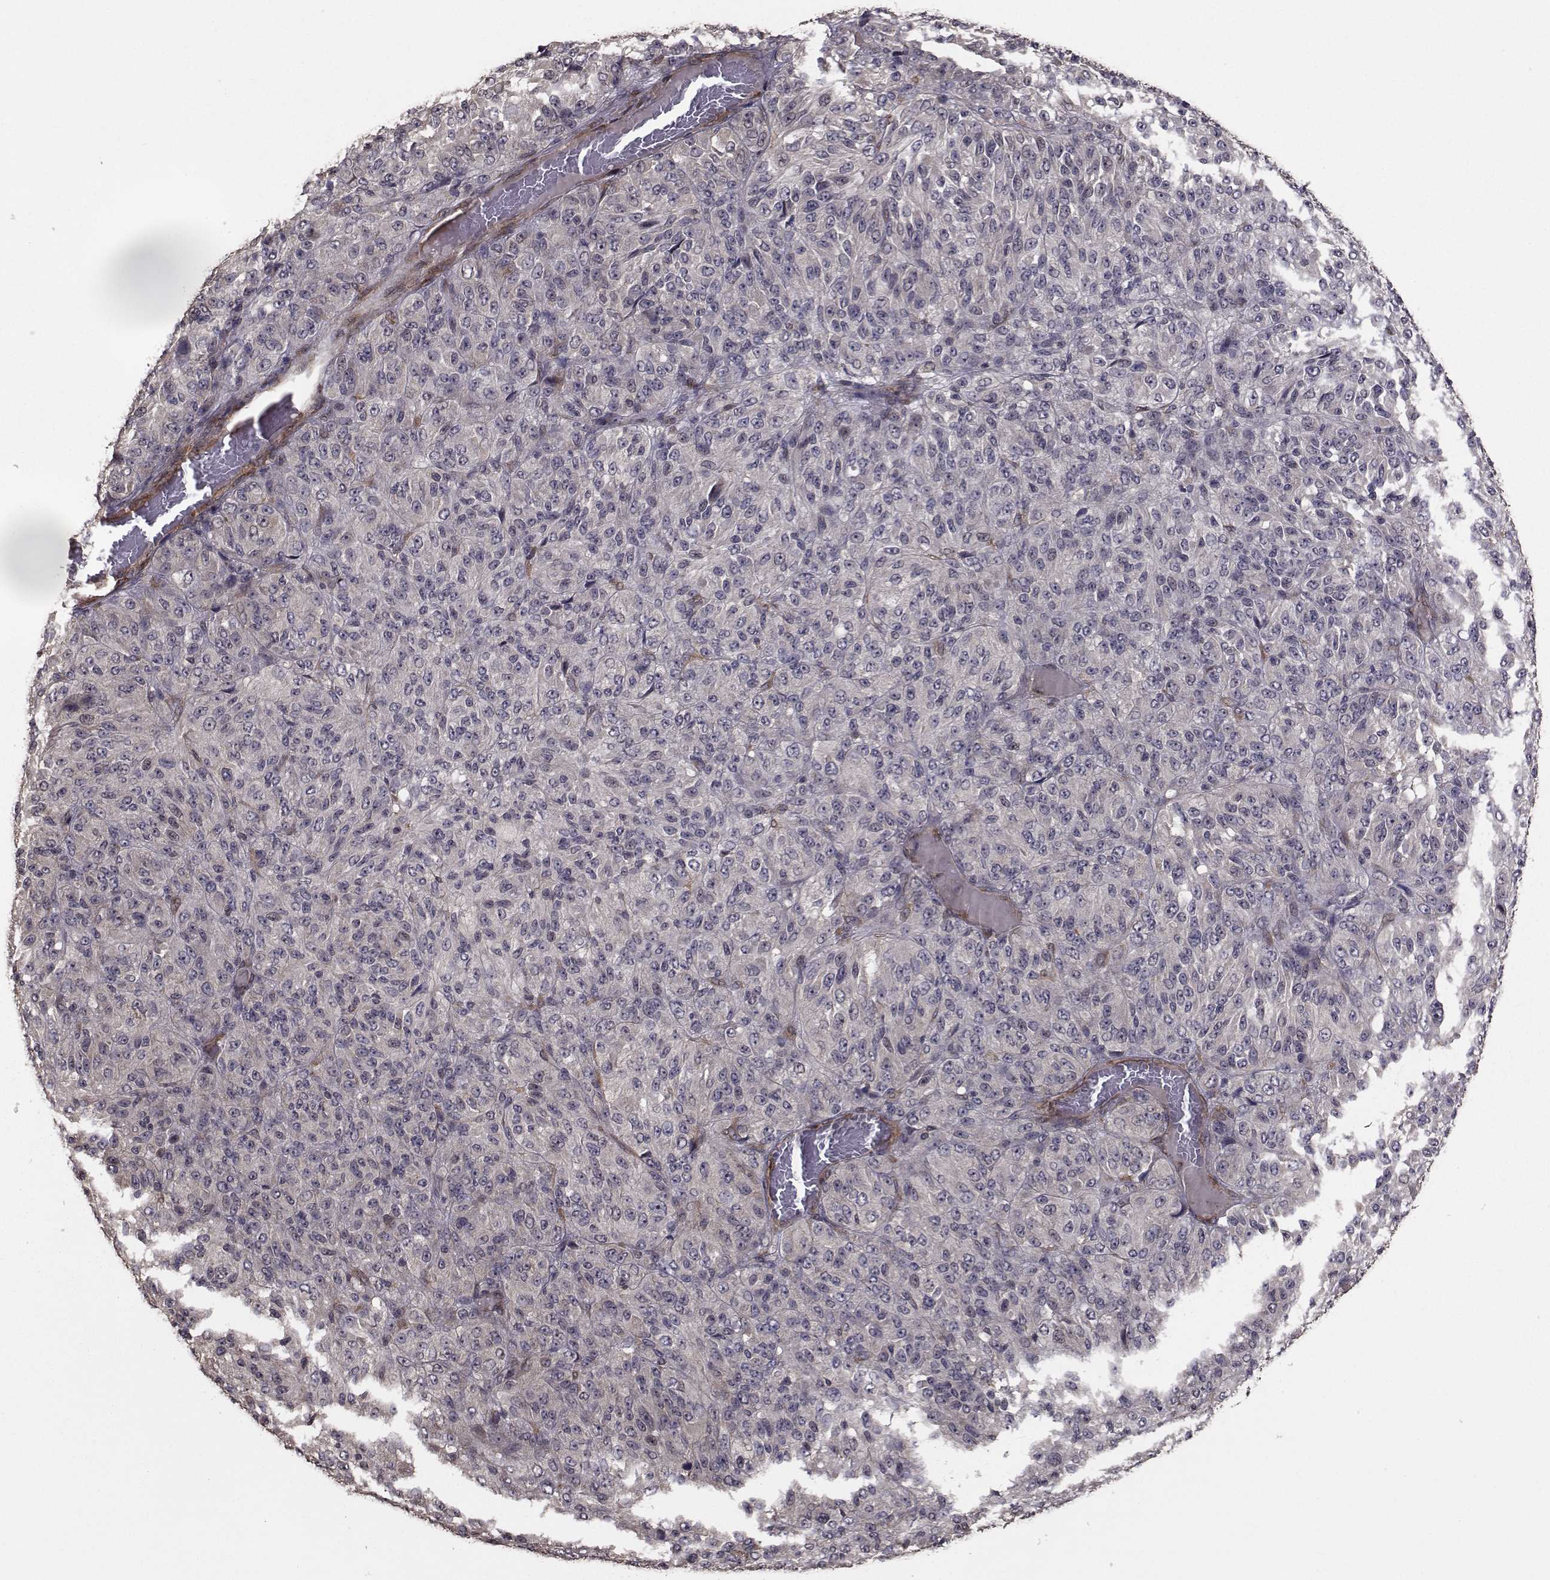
{"staining": {"intensity": "moderate", "quantity": "25%-75%", "location": "cytoplasmic/membranous"}, "tissue": "melanoma", "cell_type": "Tumor cells", "image_type": "cancer", "snomed": [{"axis": "morphology", "description": "Malignant melanoma, Metastatic site"}, {"axis": "topography", "description": "Brain"}], "caption": "This histopathology image demonstrates IHC staining of human melanoma, with medium moderate cytoplasmic/membranous staining in about 25%-75% of tumor cells.", "gene": "TRIP10", "patient": {"sex": "female", "age": 56}}